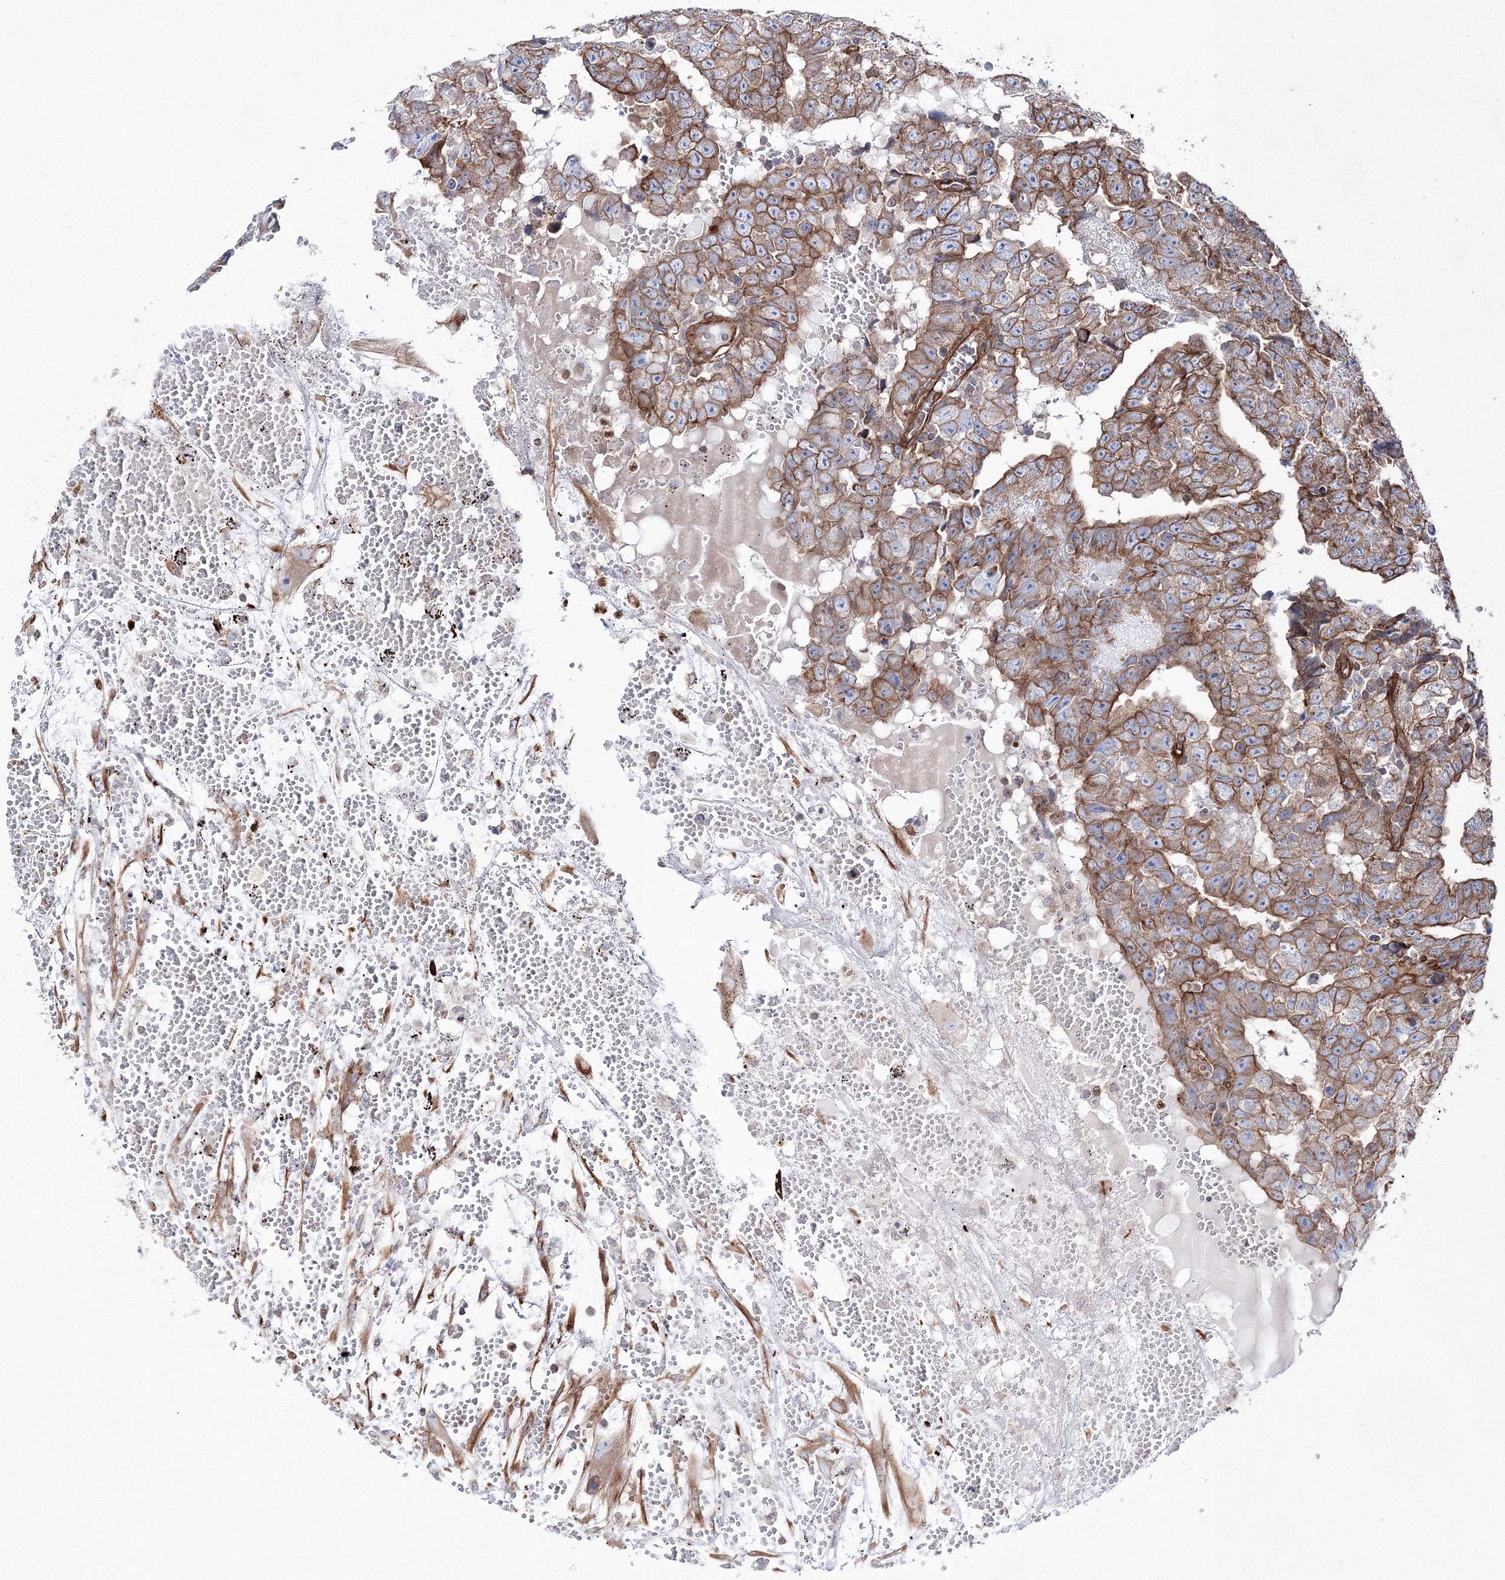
{"staining": {"intensity": "moderate", "quantity": ">75%", "location": "cytoplasmic/membranous"}, "tissue": "testis cancer", "cell_type": "Tumor cells", "image_type": "cancer", "snomed": [{"axis": "morphology", "description": "Carcinoma, Embryonal, NOS"}, {"axis": "topography", "description": "Testis"}], "caption": "The image reveals immunohistochemical staining of testis cancer. There is moderate cytoplasmic/membranous expression is identified in about >75% of tumor cells.", "gene": "ANKRD37", "patient": {"sex": "male", "age": 25}}